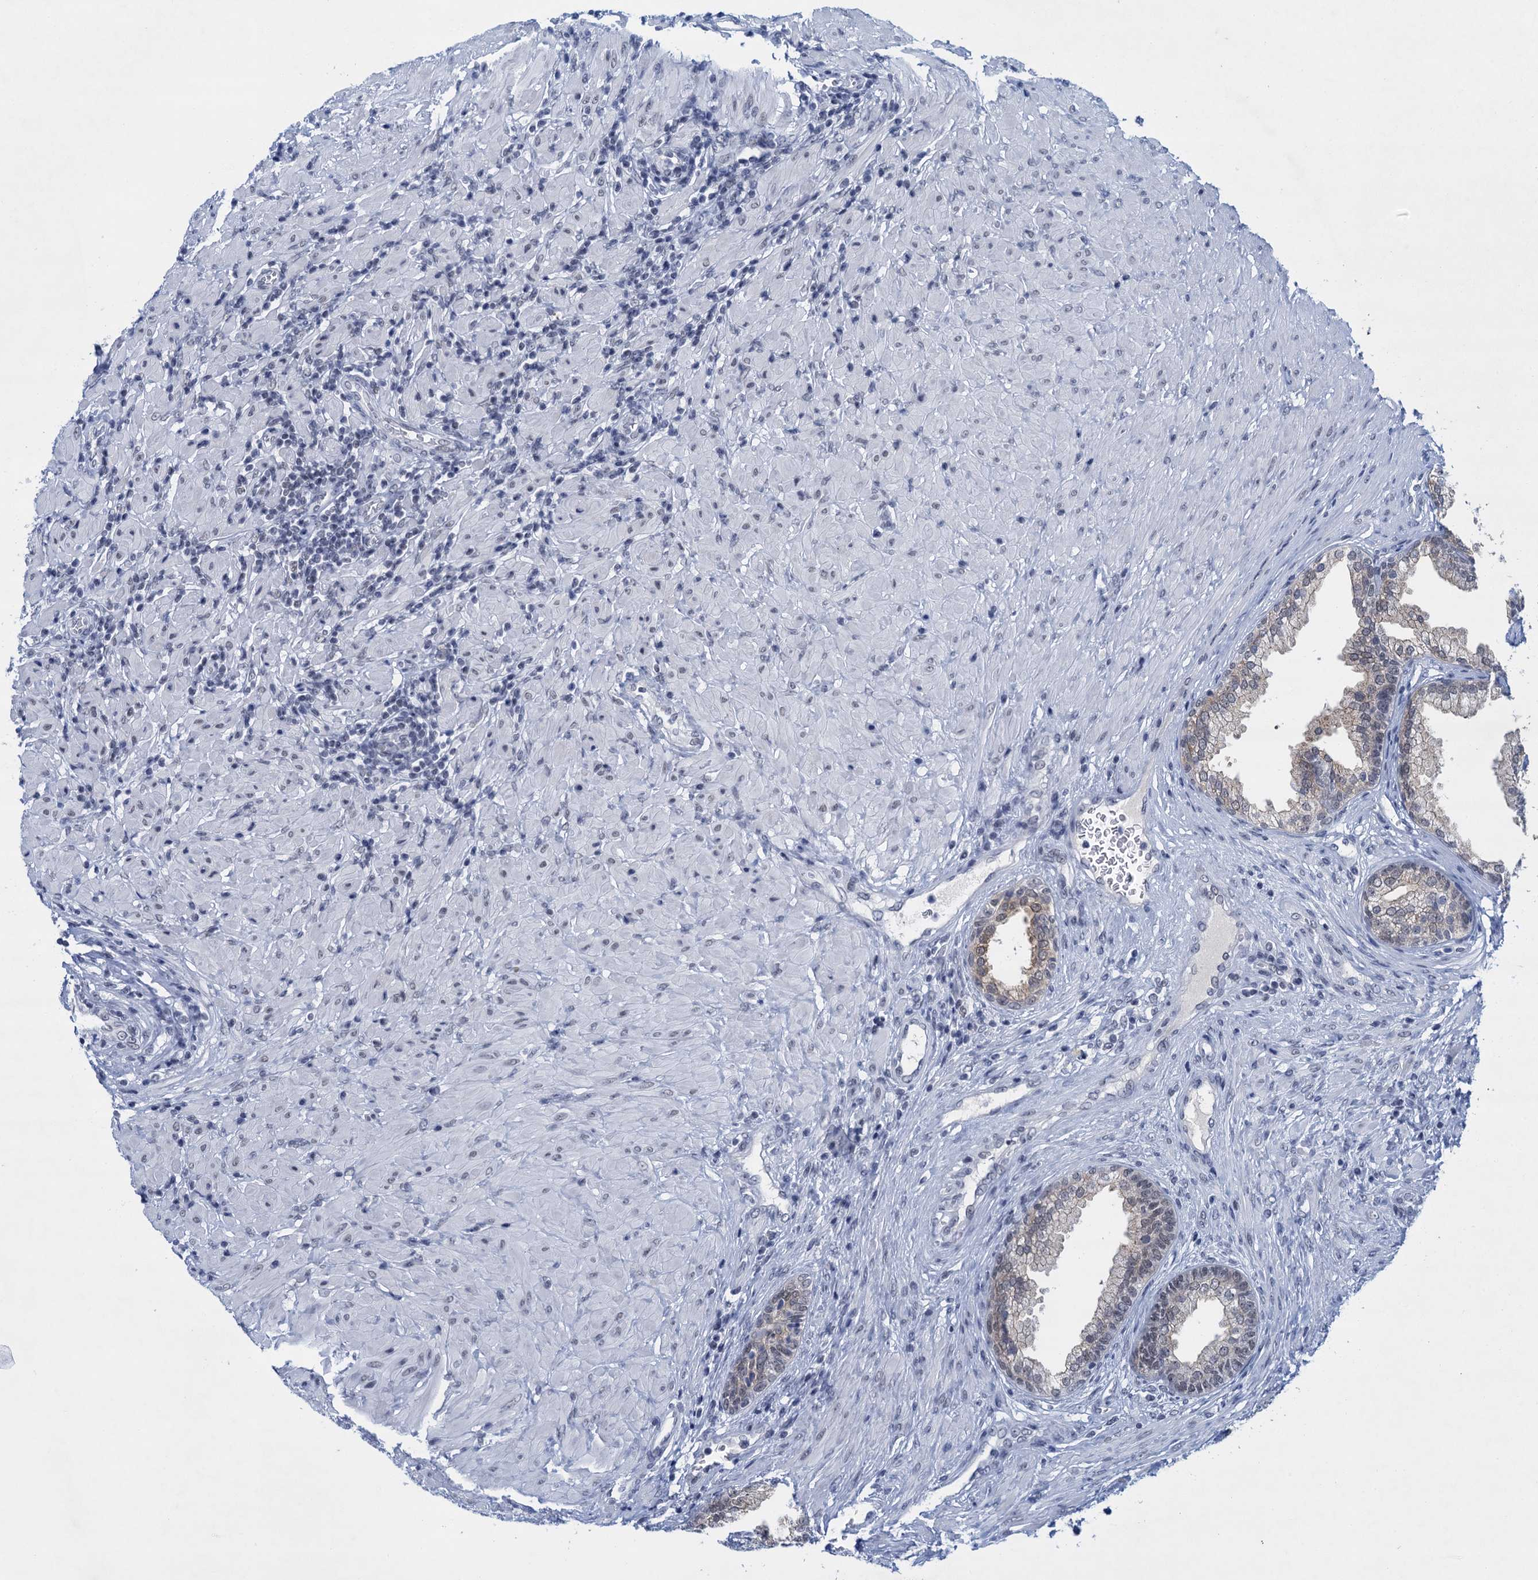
{"staining": {"intensity": "weak", "quantity": "25%-75%", "location": "cytoplasmic/membranous"}, "tissue": "prostate", "cell_type": "Glandular cells", "image_type": "normal", "snomed": [{"axis": "morphology", "description": "Normal tissue, NOS"}, {"axis": "topography", "description": "Prostate"}], "caption": "Protein expression analysis of normal human prostate reveals weak cytoplasmic/membranous positivity in approximately 25%-75% of glandular cells. (DAB (3,3'-diaminobenzidine) IHC with brightfield microscopy, high magnification).", "gene": "EPS8L1", "patient": {"sex": "male", "age": 76}}